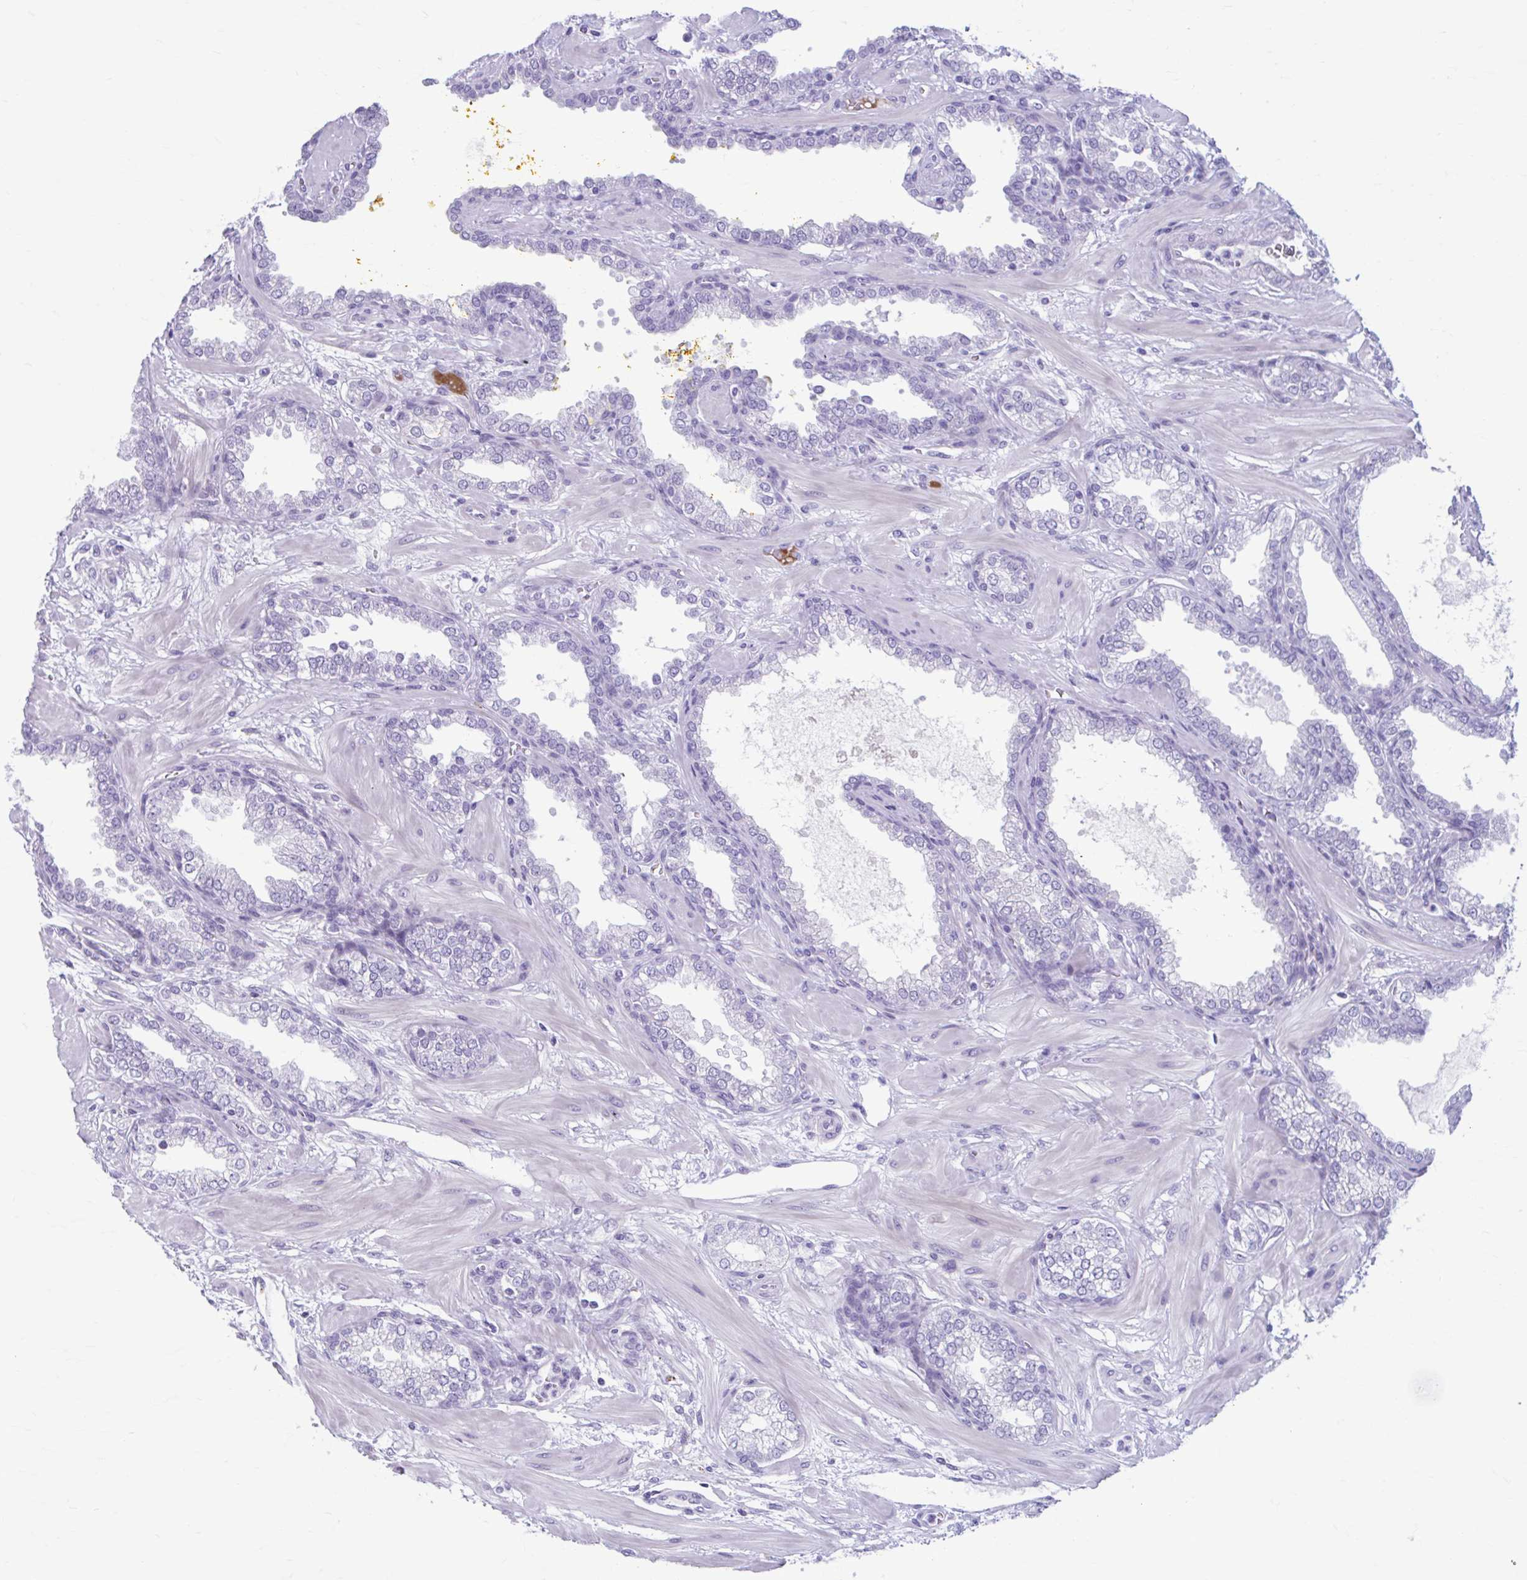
{"staining": {"intensity": "negative", "quantity": "none", "location": "none"}, "tissue": "prostate cancer", "cell_type": "Tumor cells", "image_type": "cancer", "snomed": [{"axis": "morphology", "description": "Adenocarcinoma, High grade"}, {"axis": "topography", "description": "Prostate"}], "caption": "Tumor cells show no significant staining in prostate adenocarcinoma (high-grade).", "gene": "C12orf71", "patient": {"sex": "male", "age": 60}}